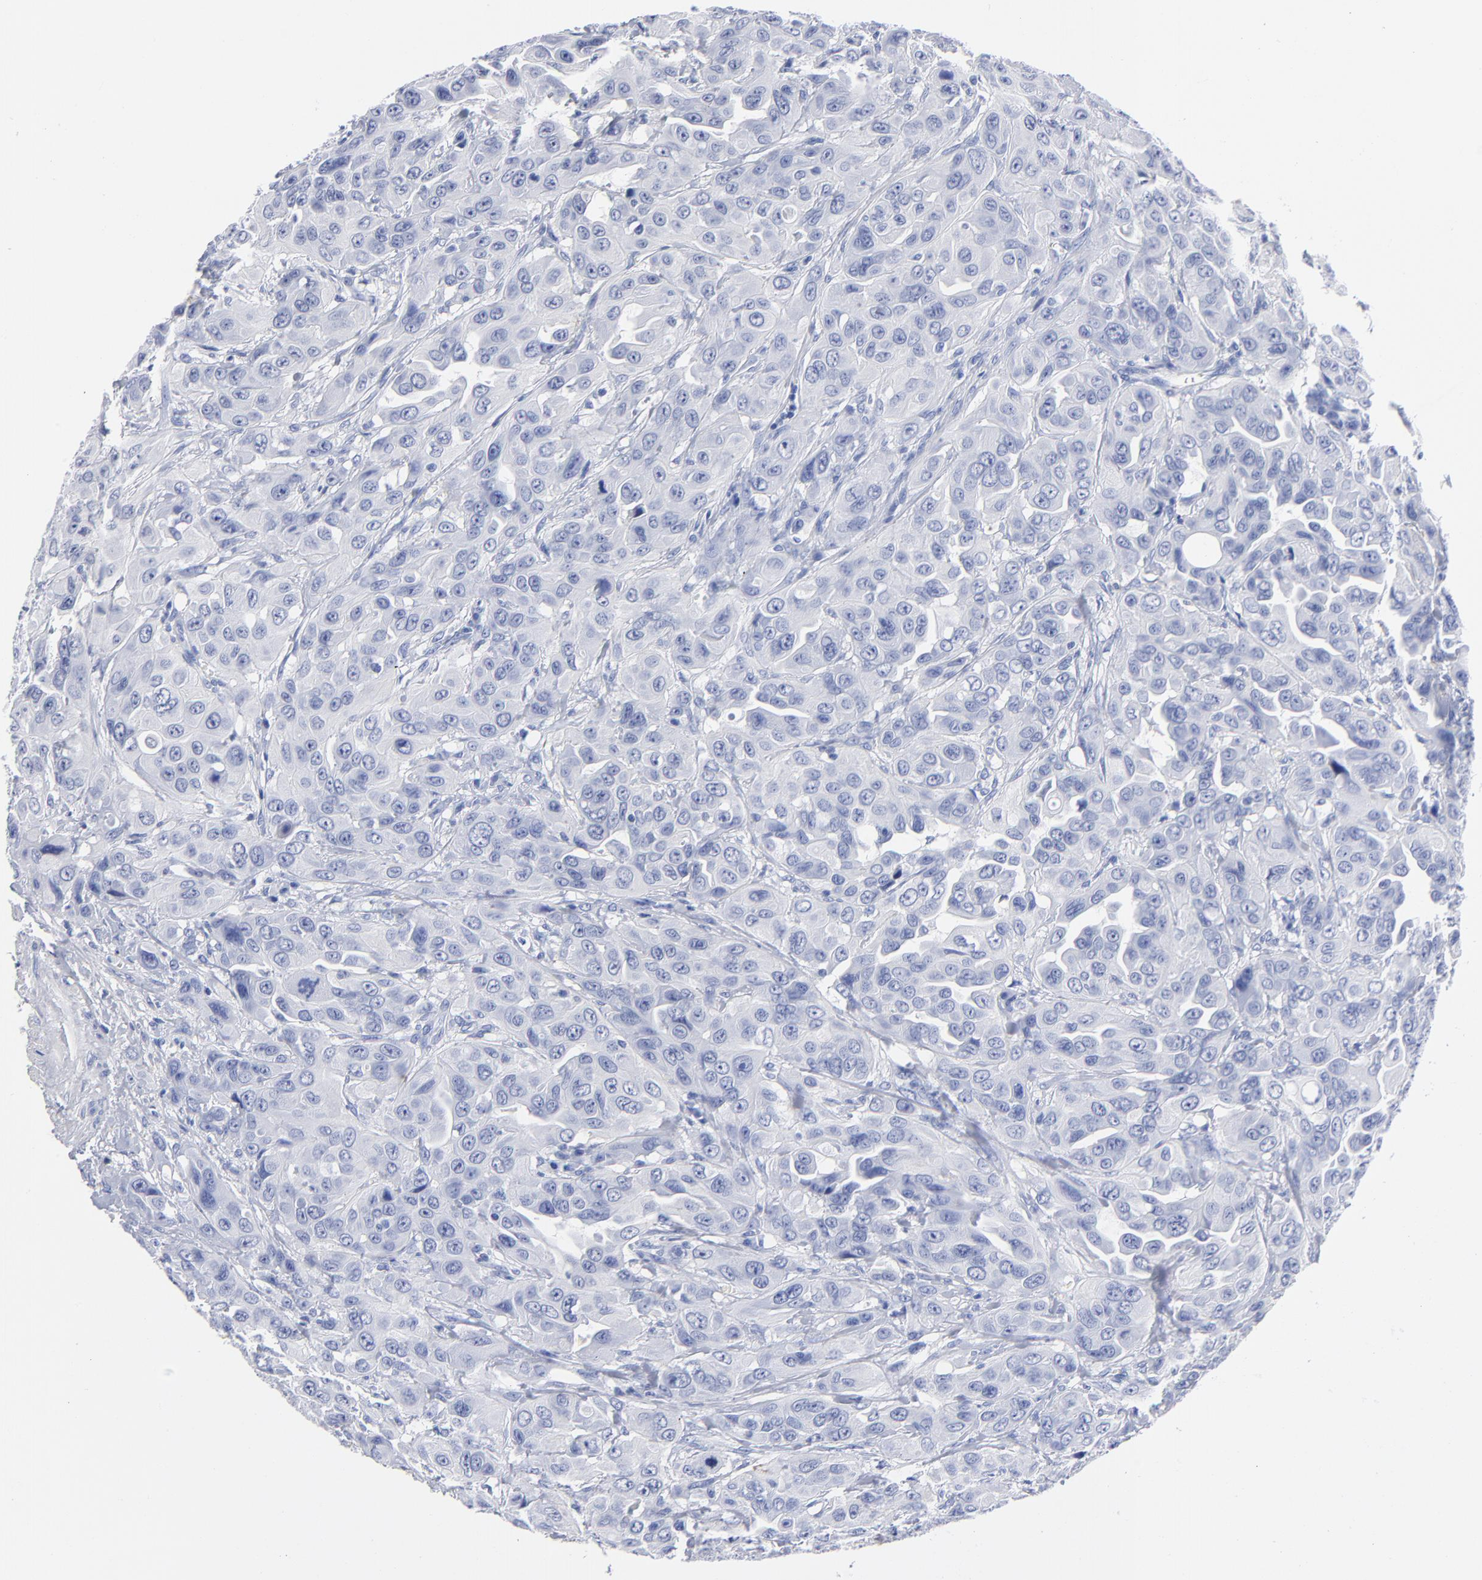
{"staining": {"intensity": "negative", "quantity": "none", "location": "none"}, "tissue": "urothelial cancer", "cell_type": "Tumor cells", "image_type": "cancer", "snomed": [{"axis": "morphology", "description": "Urothelial carcinoma, High grade"}, {"axis": "topography", "description": "Urinary bladder"}], "caption": "Tumor cells show no significant protein expression in urothelial cancer.", "gene": "ACY1", "patient": {"sex": "male", "age": 73}}